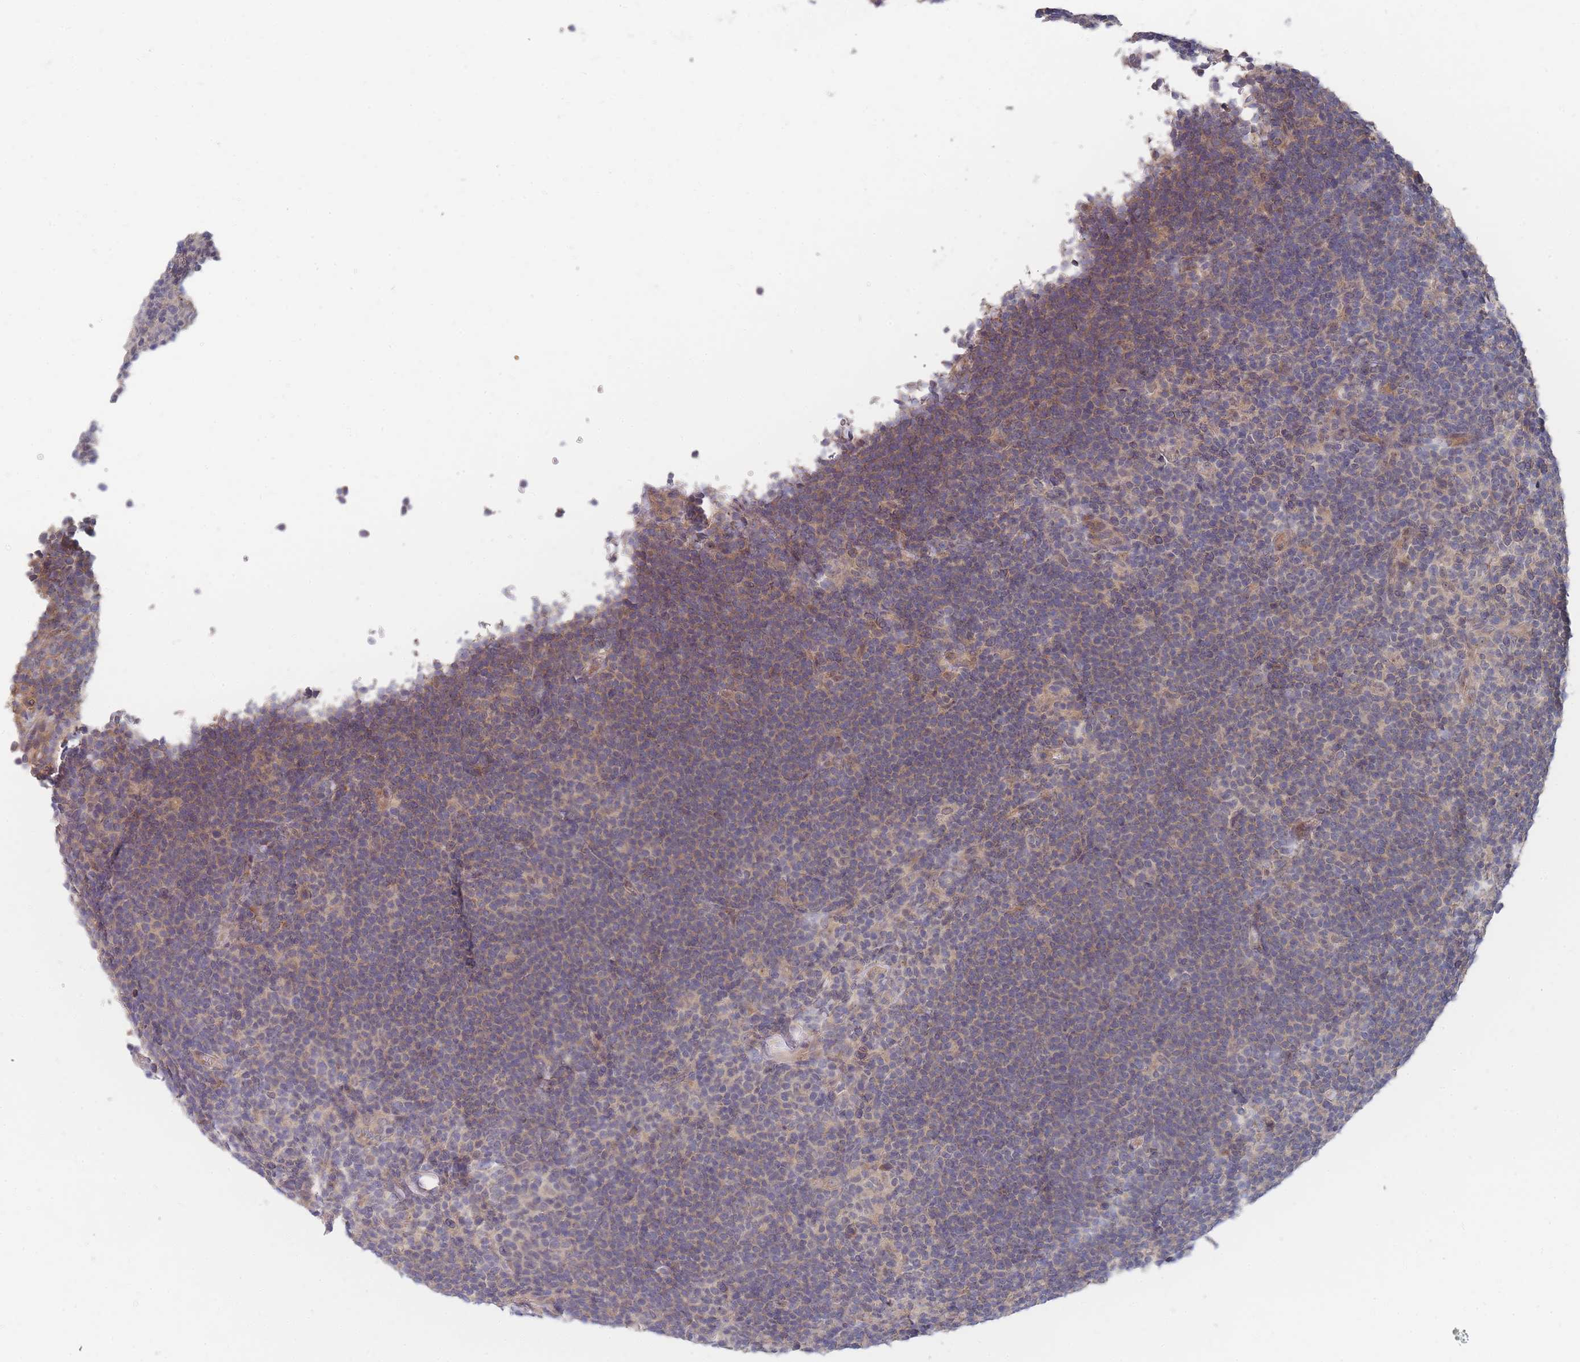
{"staining": {"intensity": "weak", "quantity": ">75%", "location": "cytoplasmic/membranous"}, "tissue": "lymphoma", "cell_type": "Tumor cells", "image_type": "cancer", "snomed": [{"axis": "morphology", "description": "Hodgkin's disease, NOS"}, {"axis": "topography", "description": "Lymph node"}], "caption": "The histopathology image reveals staining of Hodgkin's disease, revealing weak cytoplasmic/membranous protein staining (brown color) within tumor cells. The protein is stained brown, and the nuclei are stained in blue (DAB IHC with brightfield microscopy, high magnification).", "gene": "SLC35F5", "patient": {"sex": "female", "age": 57}}